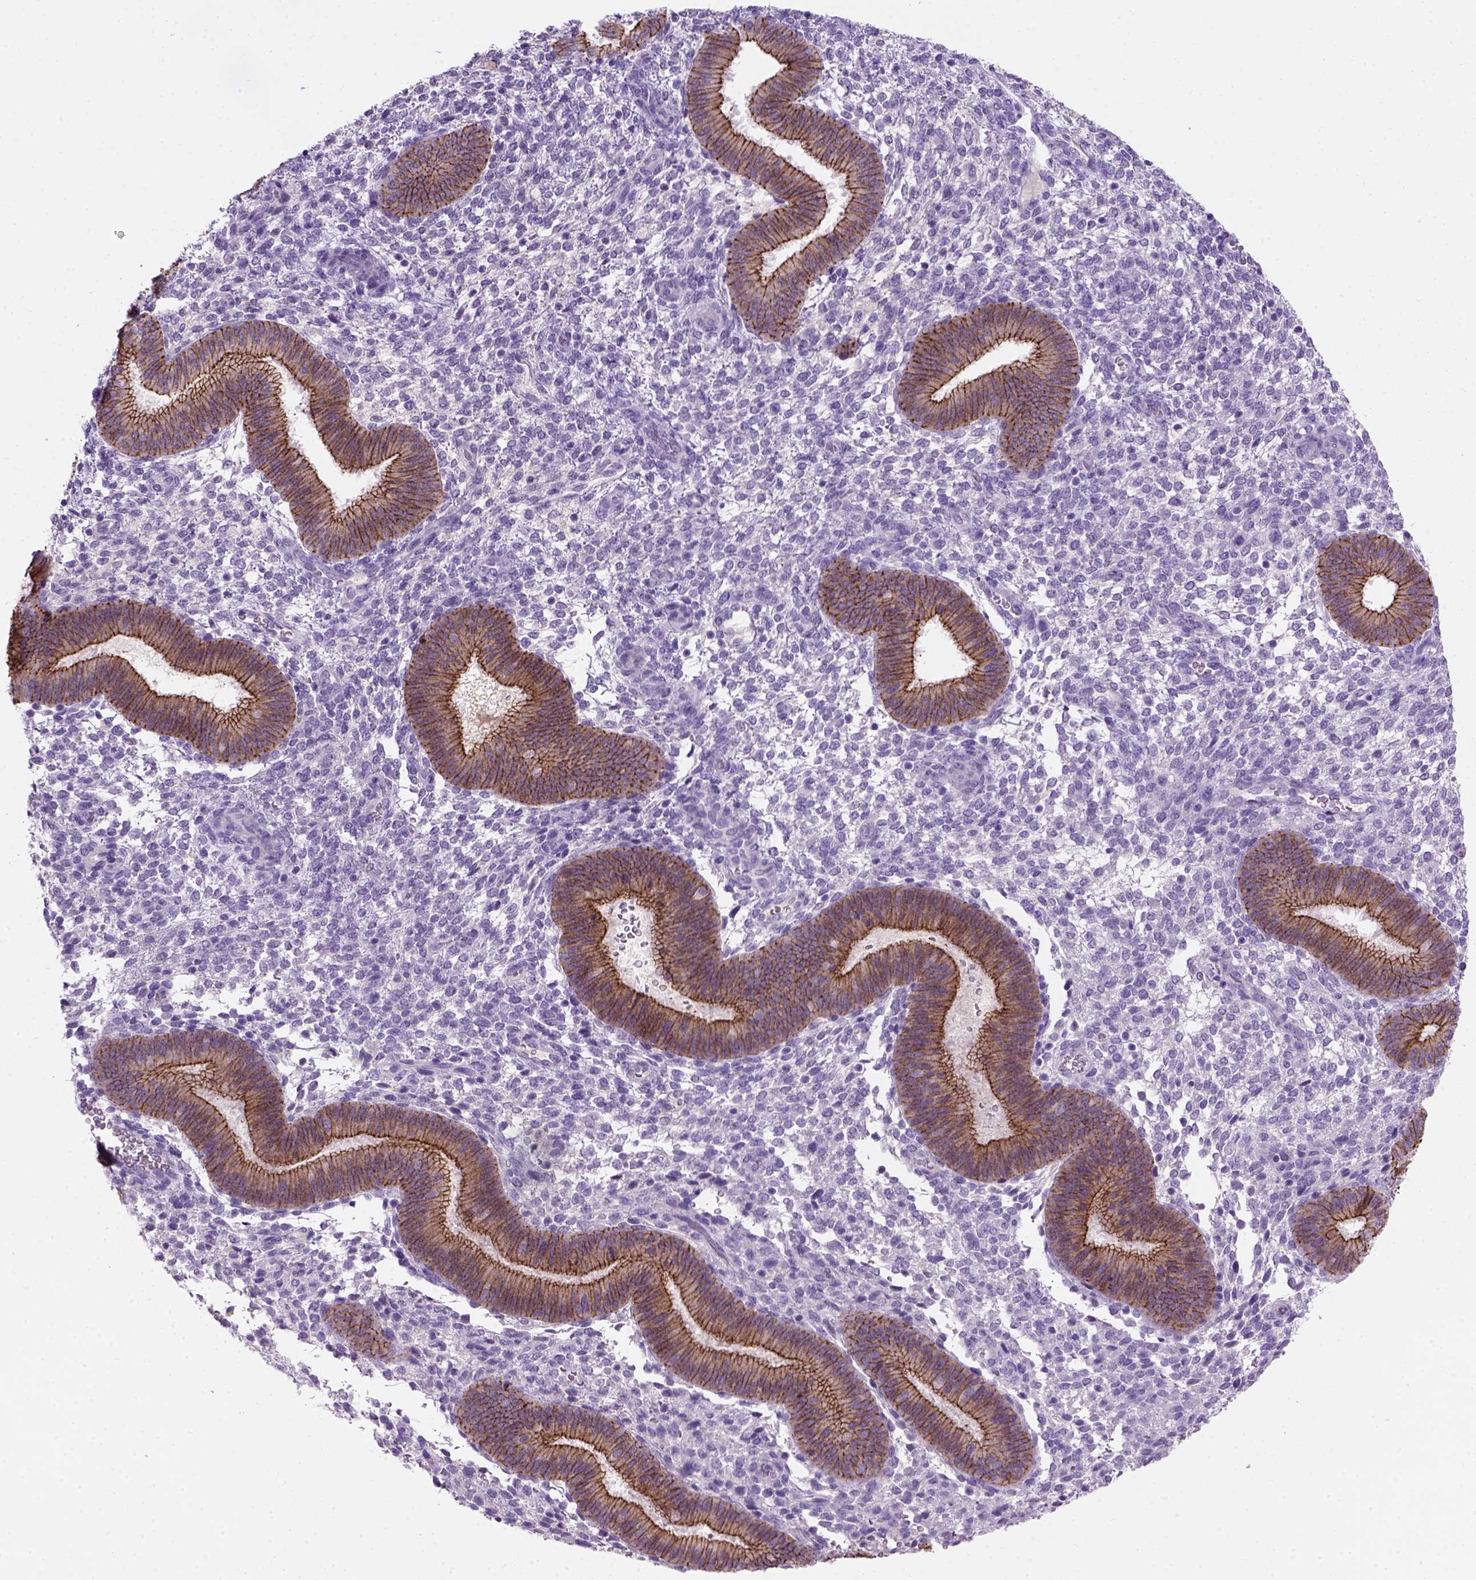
{"staining": {"intensity": "moderate", "quantity": "<25%", "location": "cytoplasmic/membranous"}, "tissue": "endometrium", "cell_type": "Cells in endometrial stroma", "image_type": "normal", "snomed": [{"axis": "morphology", "description": "Normal tissue, NOS"}, {"axis": "topography", "description": "Endometrium"}], "caption": "A micrograph showing moderate cytoplasmic/membranous expression in approximately <25% of cells in endometrial stroma in normal endometrium, as visualized by brown immunohistochemical staining.", "gene": "CDH1", "patient": {"sex": "female", "age": 39}}